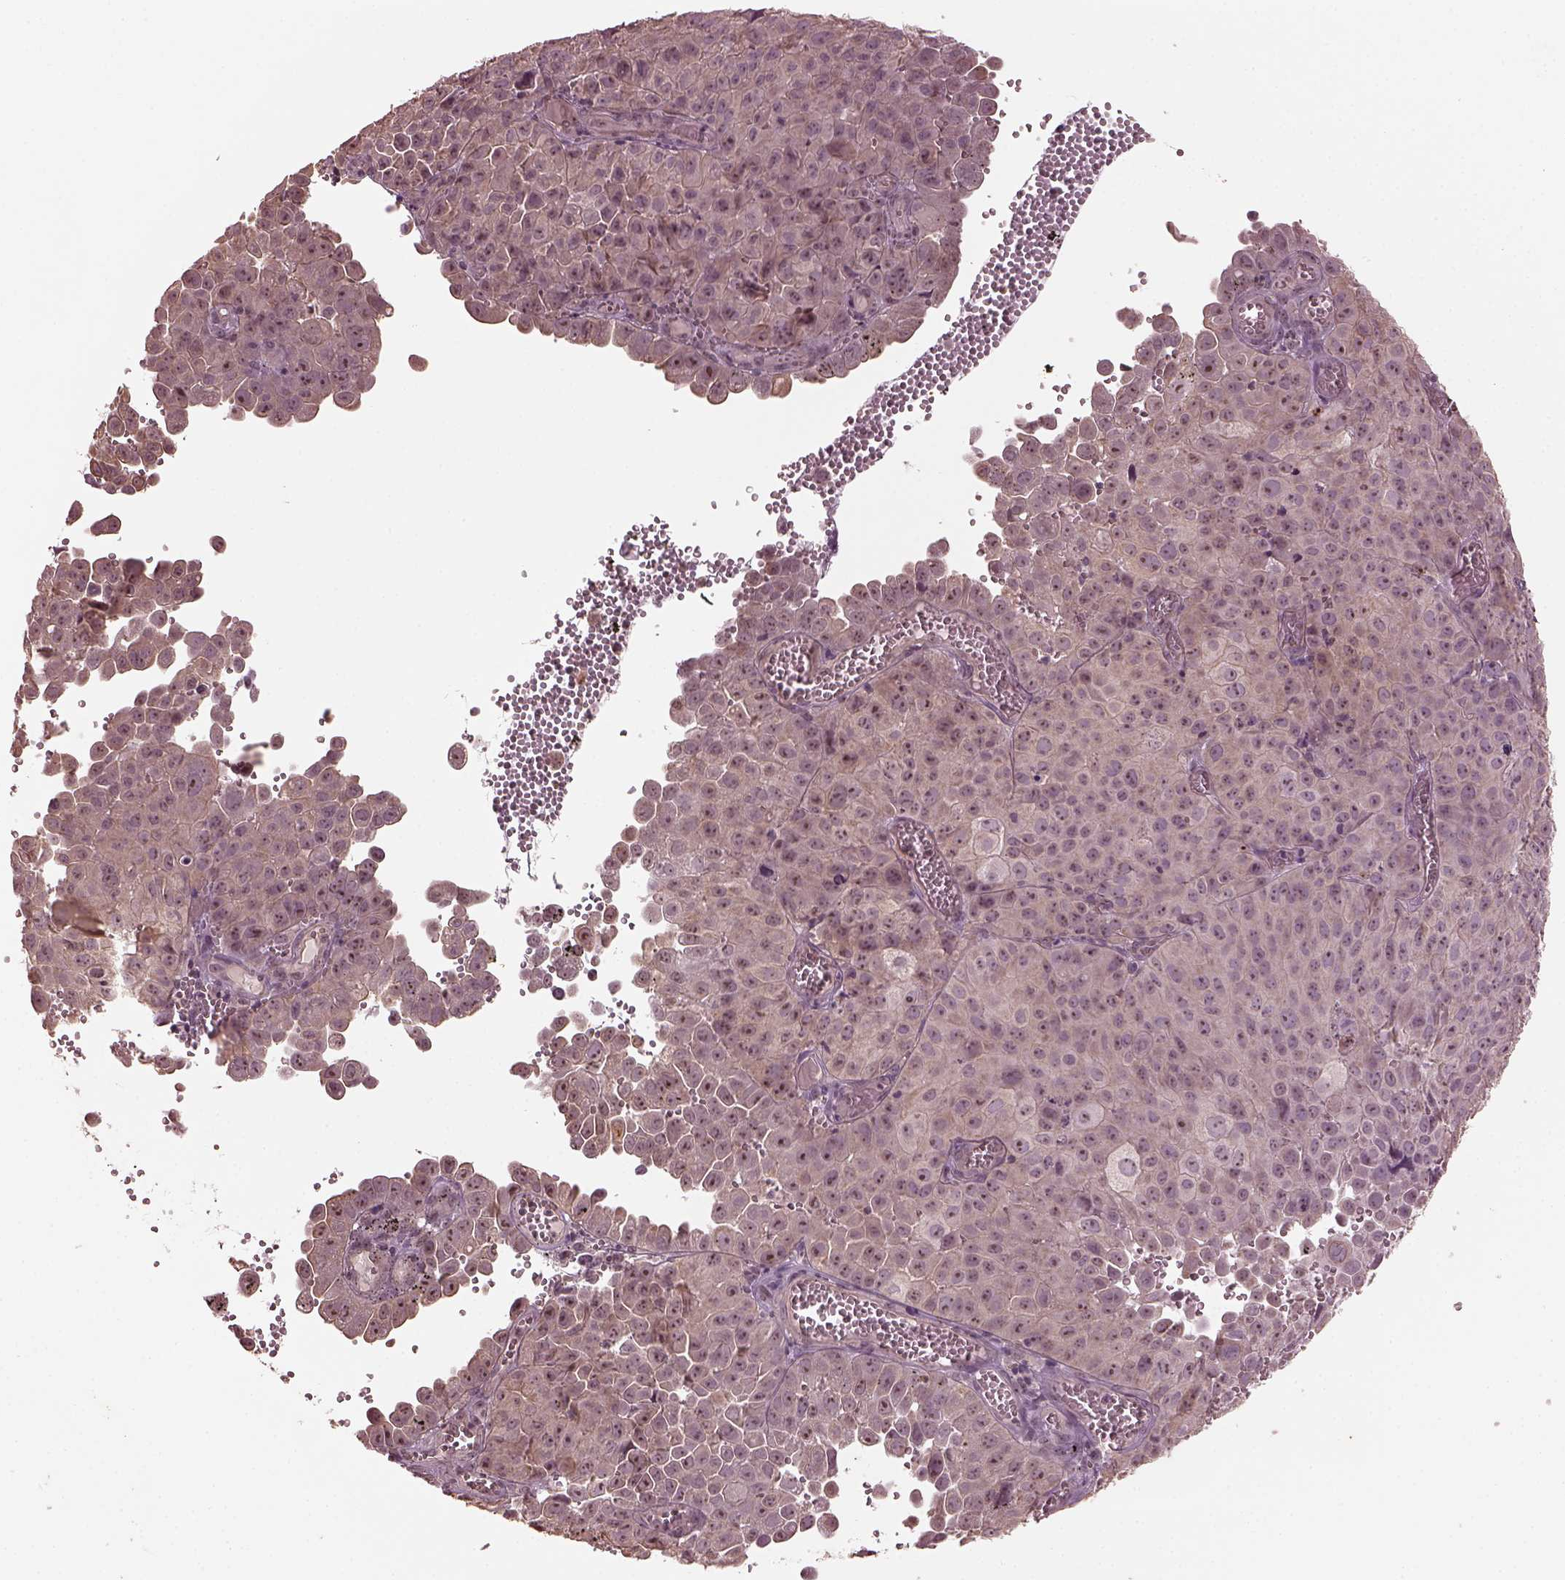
{"staining": {"intensity": "moderate", "quantity": "25%-75%", "location": "cytoplasmic/membranous,nuclear"}, "tissue": "cervical cancer", "cell_type": "Tumor cells", "image_type": "cancer", "snomed": [{"axis": "morphology", "description": "Squamous cell carcinoma, NOS"}, {"axis": "topography", "description": "Cervix"}], "caption": "IHC micrograph of neoplastic tissue: human squamous cell carcinoma (cervical) stained using immunohistochemistry (IHC) shows medium levels of moderate protein expression localized specifically in the cytoplasmic/membranous and nuclear of tumor cells, appearing as a cytoplasmic/membranous and nuclear brown color.", "gene": "GNRH1", "patient": {"sex": "female", "age": 55}}